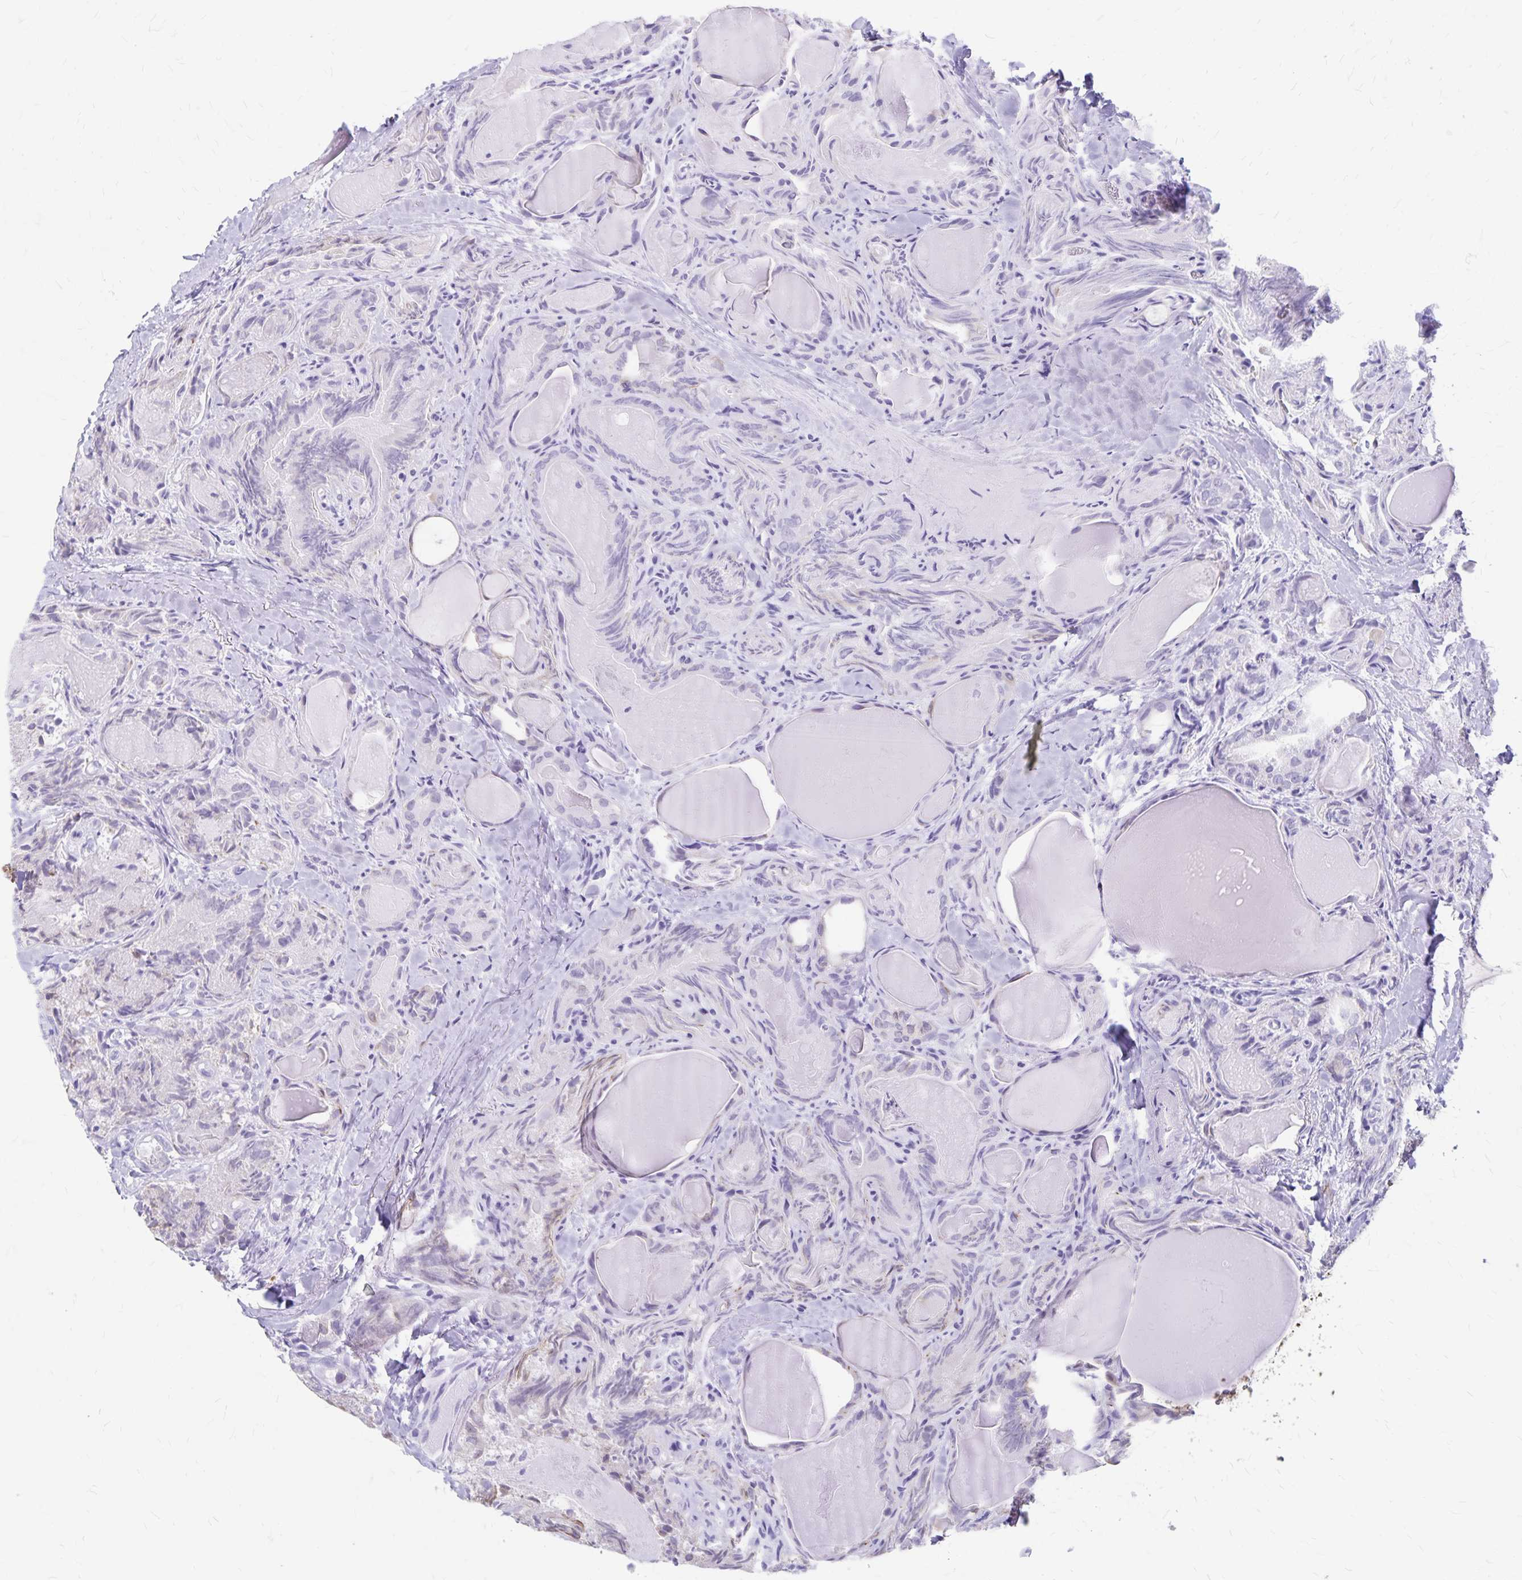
{"staining": {"intensity": "moderate", "quantity": "25%-75%", "location": "cytoplasmic/membranous"}, "tissue": "thyroid cancer", "cell_type": "Tumor cells", "image_type": "cancer", "snomed": [{"axis": "morphology", "description": "Papillary adenocarcinoma, NOS"}, {"axis": "topography", "description": "Thyroid gland"}], "caption": "Papillary adenocarcinoma (thyroid) stained for a protein (brown) reveals moderate cytoplasmic/membranous positive positivity in approximately 25%-75% of tumor cells.", "gene": "GPBAR1", "patient": {"sex": "female", "age": 75}}